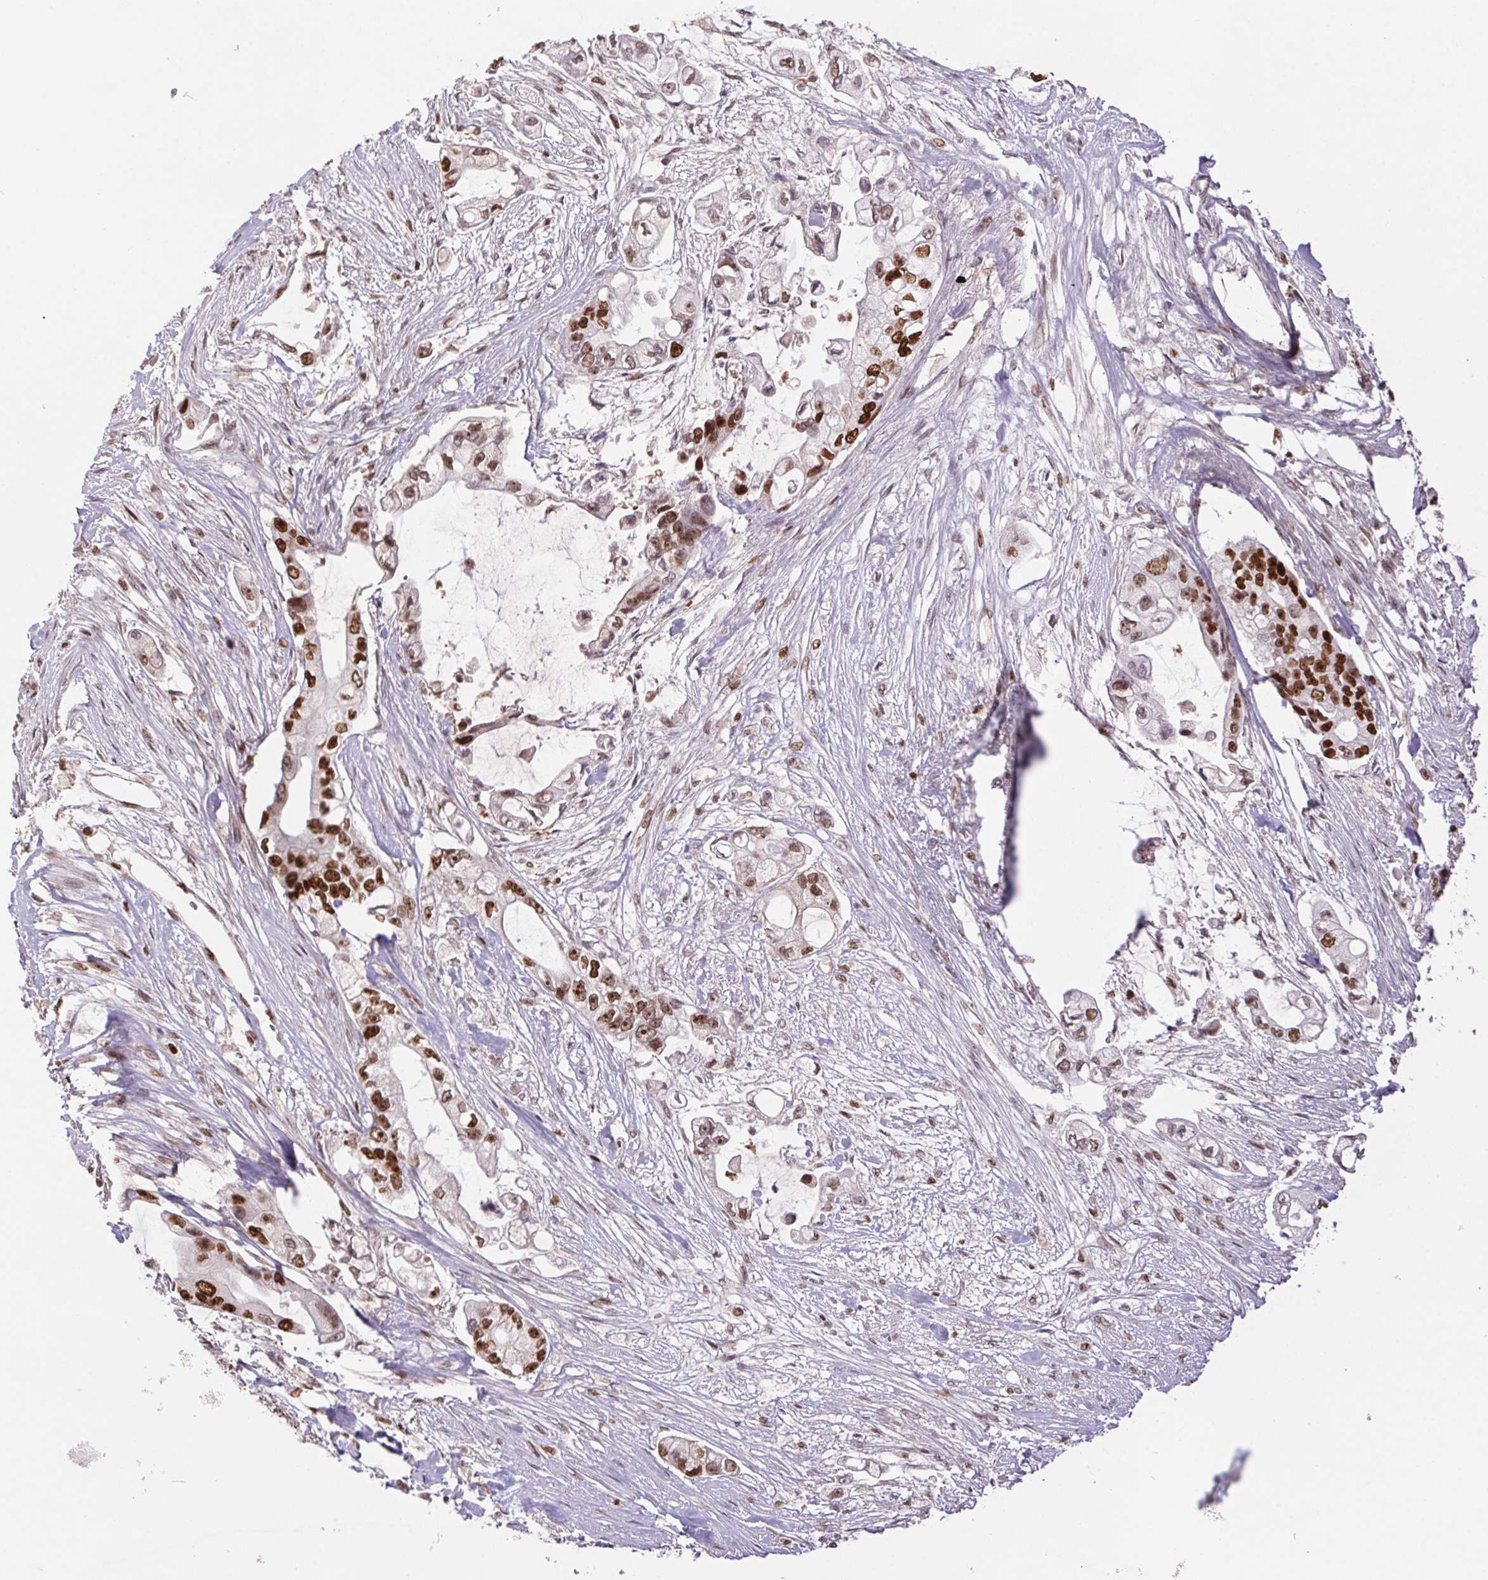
{"staining": {"intensity": "strong", "quantity": "25%-75%", "location": "nuclear"}, "tissue": "pancreatic cancer", "cell_type": "Tumor cells", "image_type": "cancer", "snomed": [{"axis": "morphology", "description": "Adenocarcinoma, NOS"}, {"axis": "topography", "description": "Pancreas"}], "caption": "DAB immunohistochemical staining of pancreatic adenocarcinoma reveals strong nuclear protein staining in approximately 25%-75% of tumor cells.", "gene": "POLD3", "patient": {"sex": "female", "age": 69}}